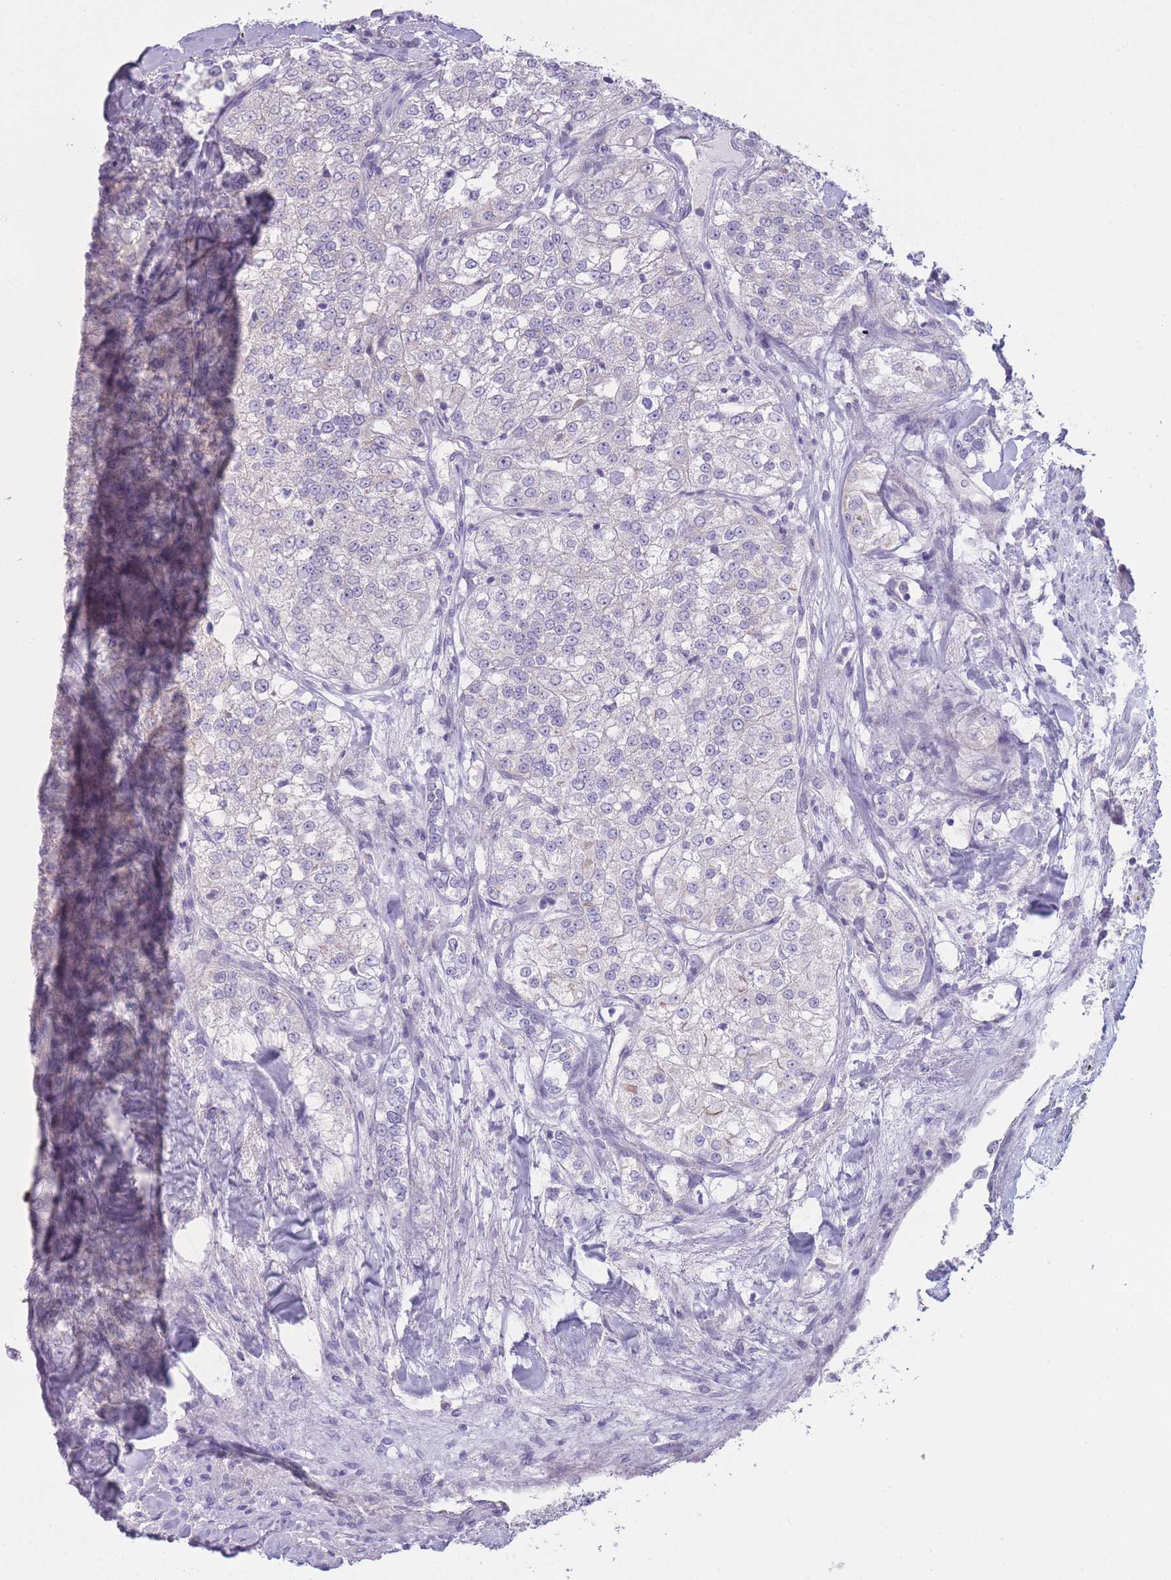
{"staining": {"intensity": "negative", "quantity": "none", "location": "none"}, "tissue": "renal cancer", "cell_type": "Tumor cells", "image_type": "cancer", "snomed": [{"axis": "morphology", "description": "Adenocarcinoma, NOS"}, {"axis": "topography", "description": "Kidney"}], "caption": "Human renal cancer (adenocarcinoma) stained for a protein using immunohistochemistry demonstrates no expression in tumor cells.", "gene": "DCANP1", "patient": {"sex": "female", "age": 63}}